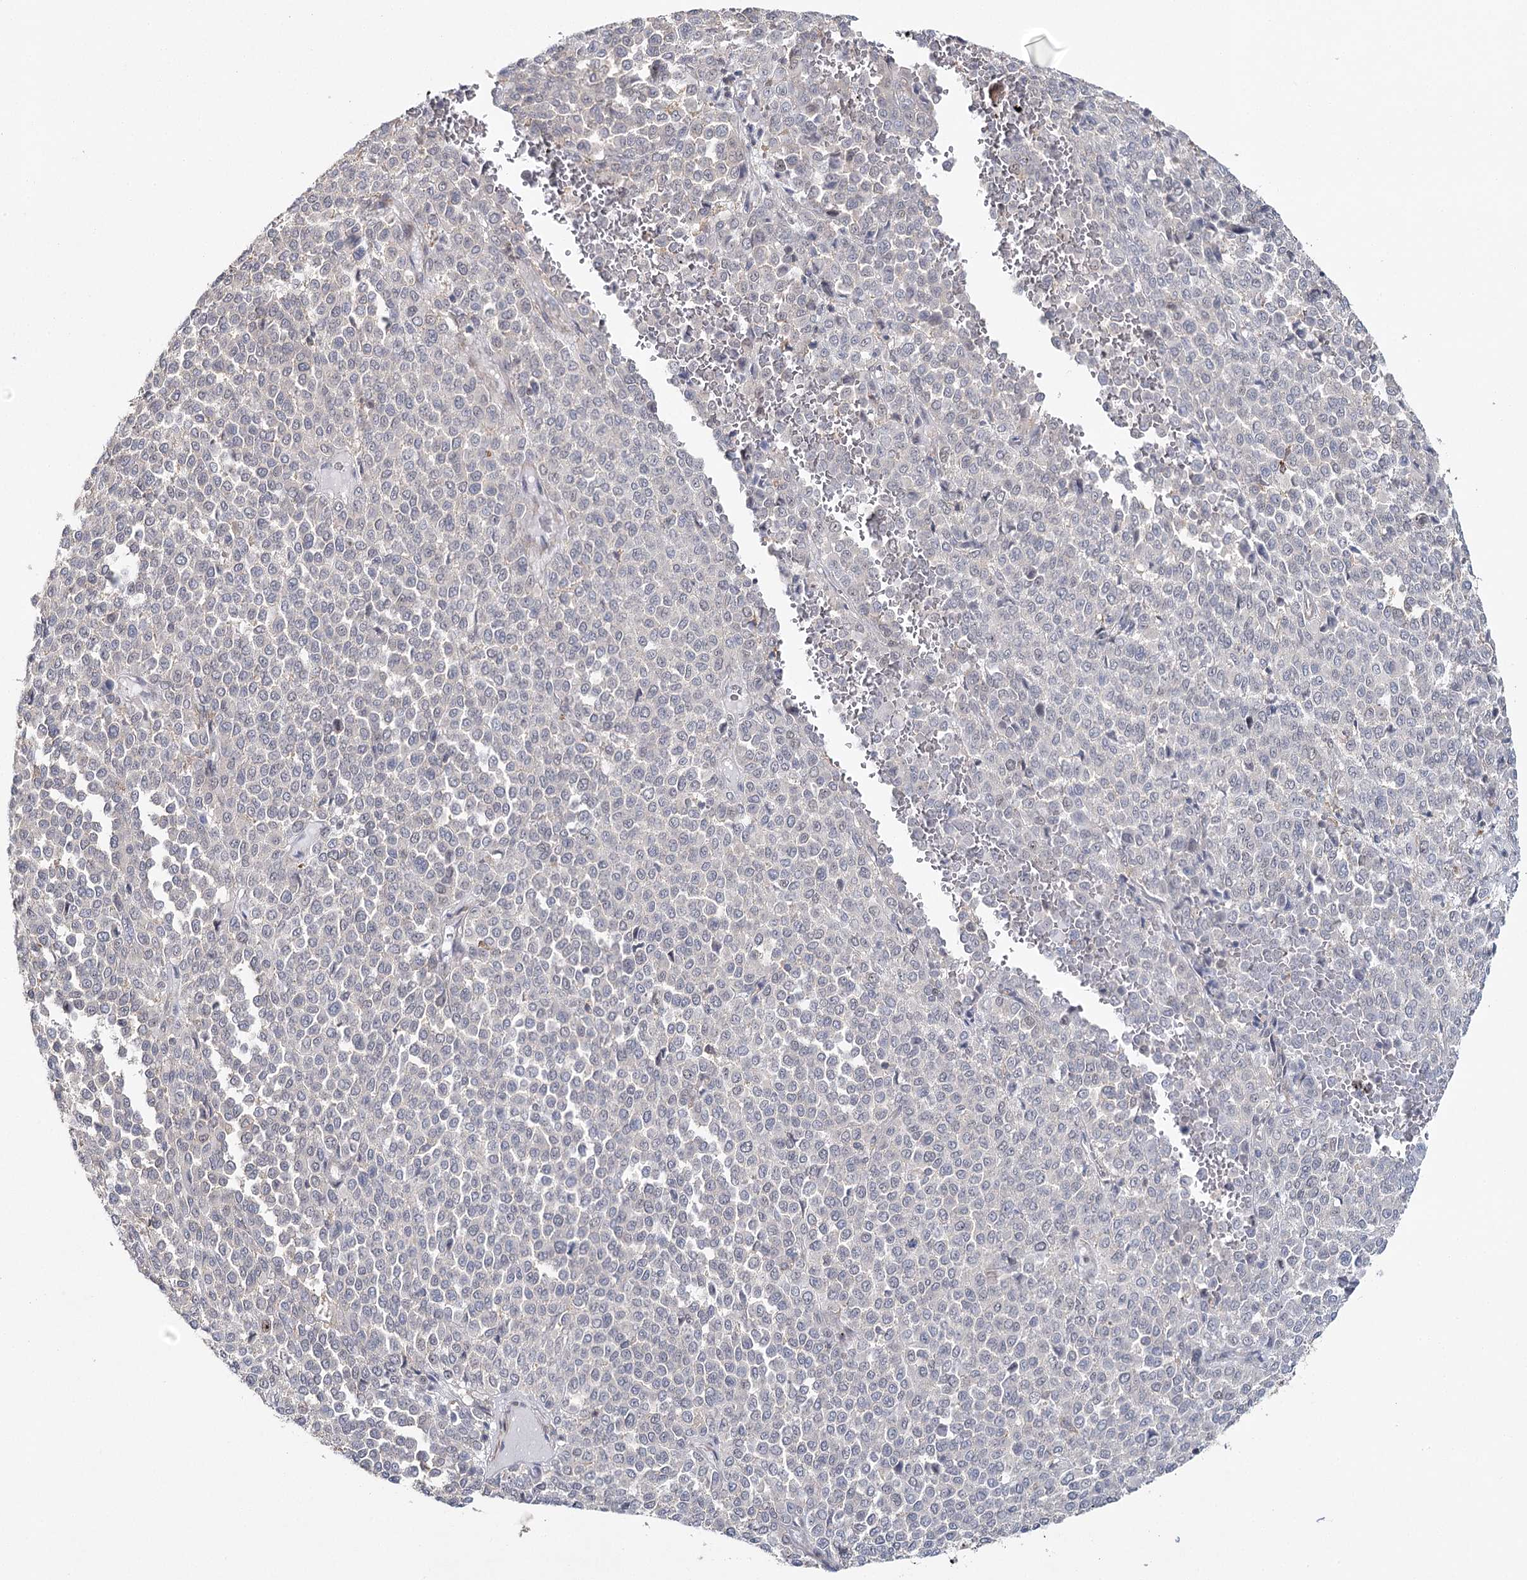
{"staining": {"intensity": "negative", "quantity": "none", "location": "none"}, "tissue": "melanoma", "cell_type": "Tumor cells", "image_type": "cancer", "snomed": [{"axis": "morphology", "description": "Malignant melanoma, Metastatic site"}, {"axis": "topography", "description": "Pancreas"}], "caption": "Immunohistochemistry (IHC) micrograph of malignant melanoma (metastatic site) stained for a protein (brown), which exhibits no positivity in tumor cells.", "gene": "ZC3H8", "patient": {"sex": "female", "age": 30}}